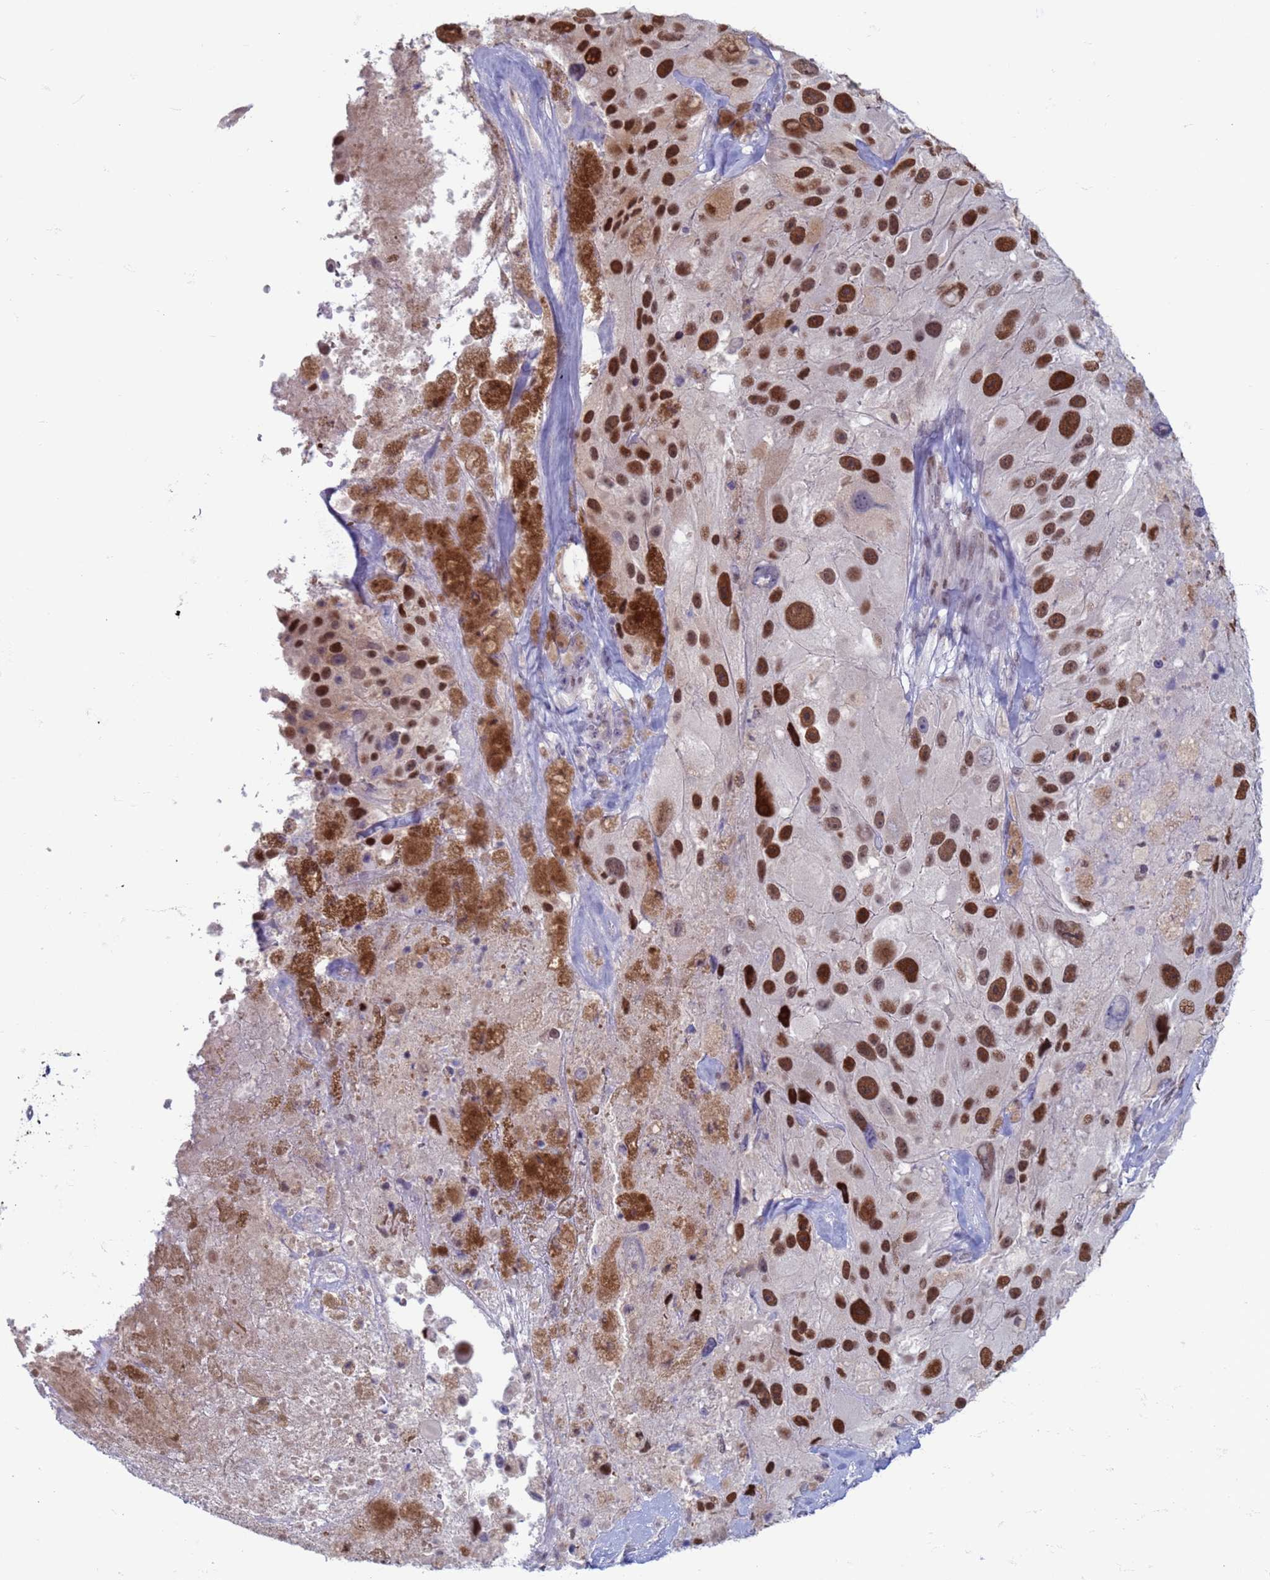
{"staining": {"intensity": "strong", "quantity": ">75%", "location": "nuclear"}, "tissue": "melanoma", "cell_type": "Tumor cells", "image_type": "cancer", "snomed": [{"axis": "morphology", "description": "Malignant melanoma, Metastatic site"}, {"axis": "topography", "description": "Lymph node"}], "caption": "Melanoma was stained to show a protein in brown. There is high levels of strong nuclear expression in about >75% of tumor cells.", "gene": "SAE1", "patient": {"sex": "male", "age": 62}}